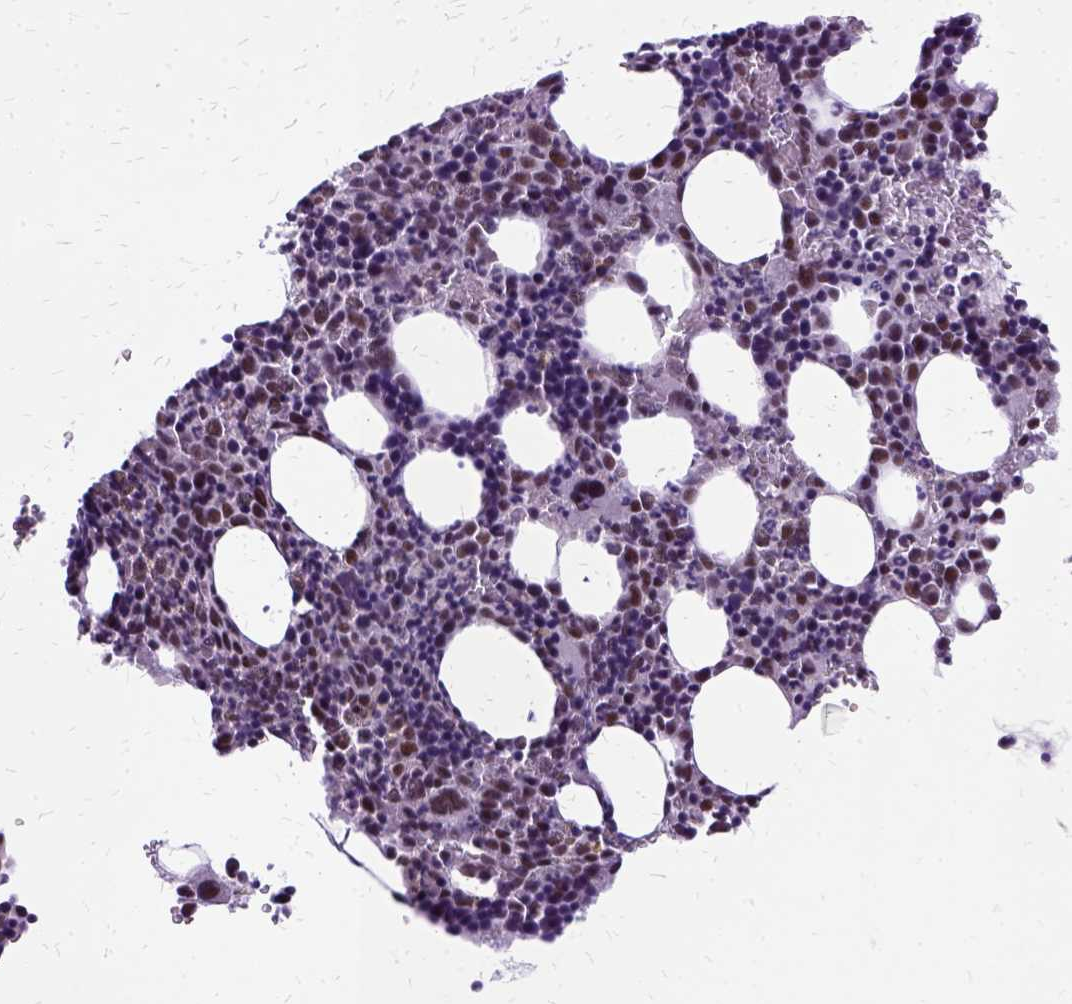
{"staining": {"intensity": "moderate", "quantity": "<25%", "location": "nuclear"}, "tissue": "bone marrow", "cell_type": "Hematopoietic cells", "image_type": "normal", "snomed": [{"axis": "morphology", "description": "Normal tissue, NOS"}, {"axis": "topography", "description": "Bone marrow"}], "caption": "Hematopoietic cells exhibit low levels of moderate nuclear positivity in approximately <25% of cells in unremarkable human bone marrow.", "gene": "SETD1A", "patient": {"sex": "male", "age": 63}}